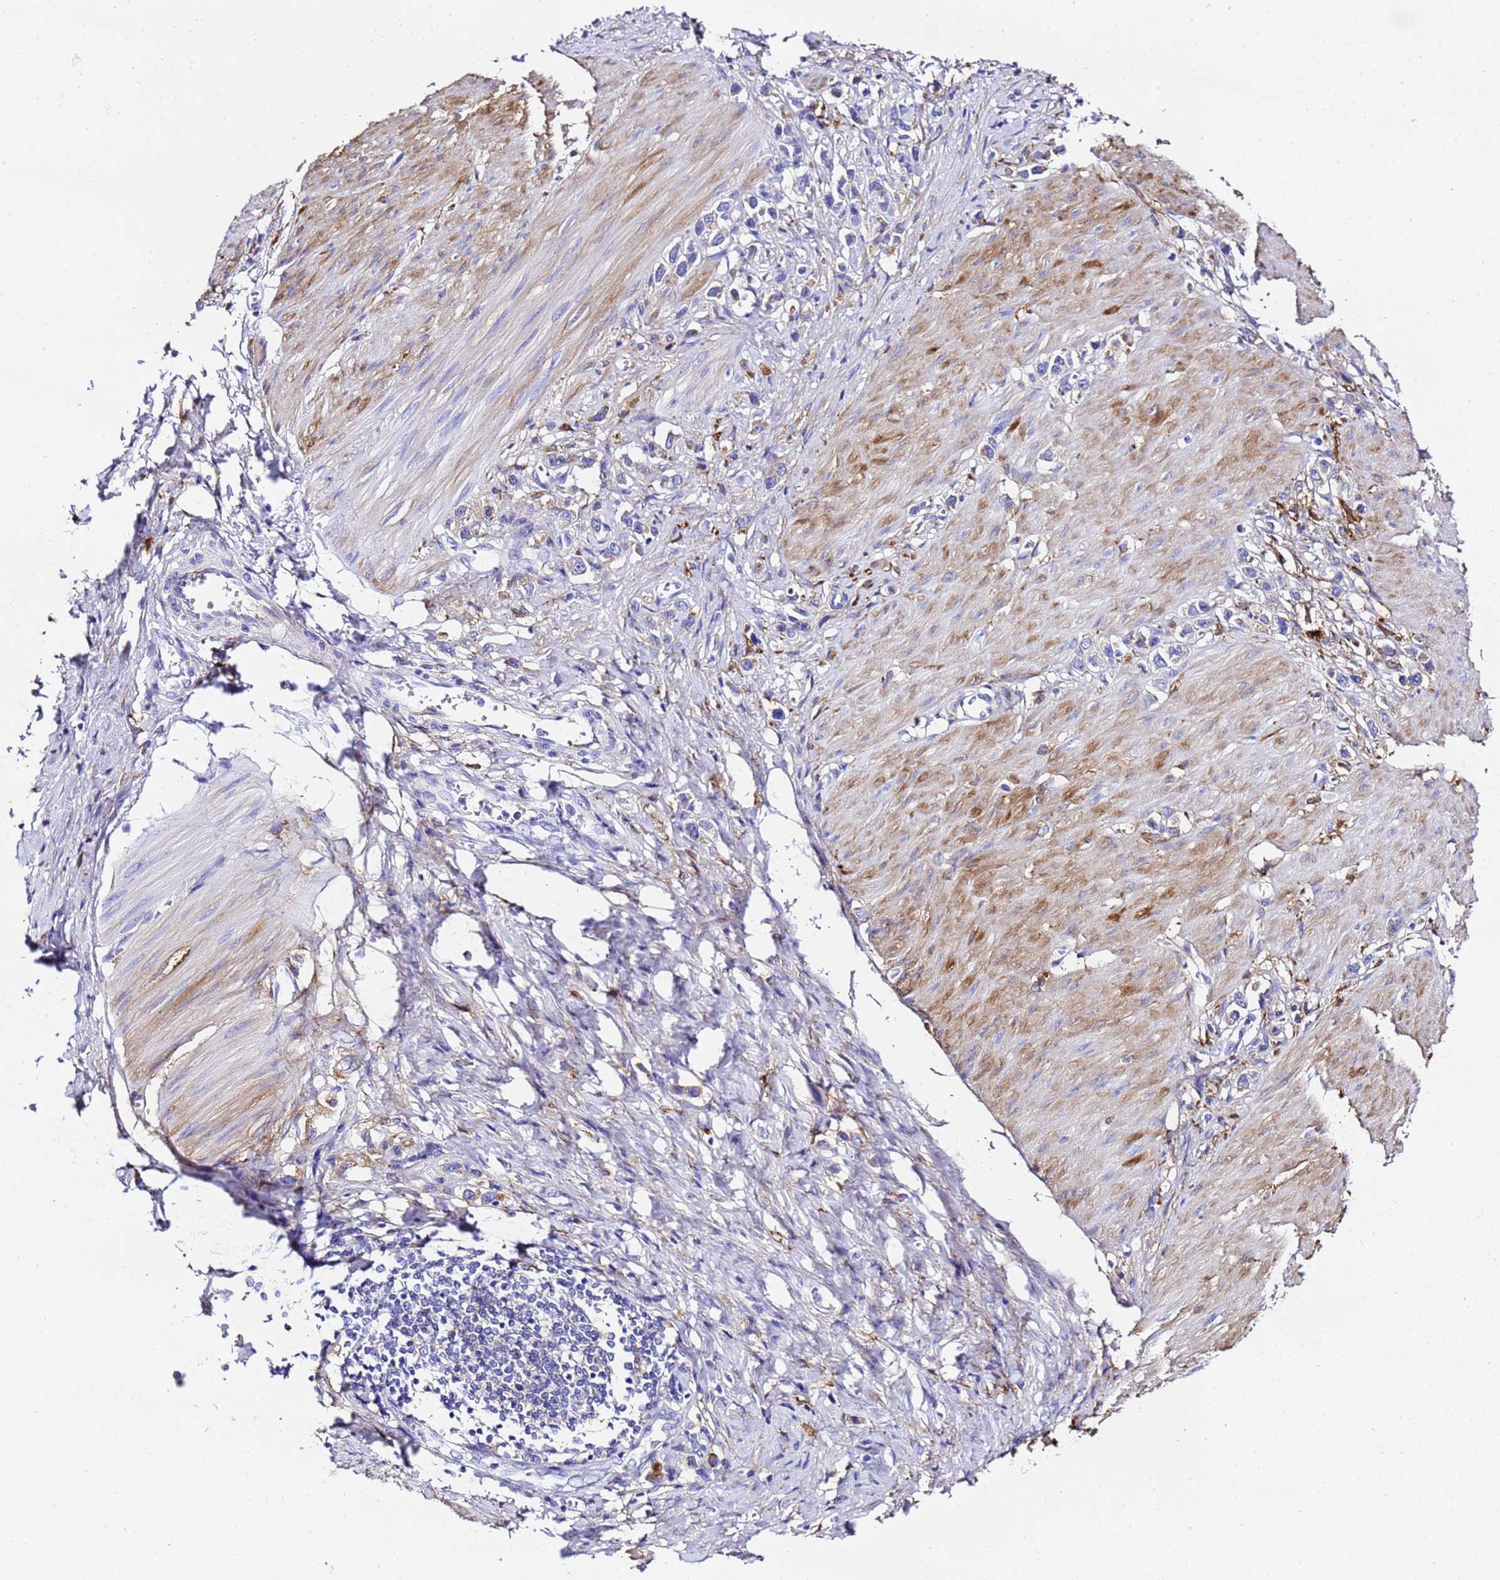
{"staining": {"intensity": "moderate", "quantity": "<25%", "location": "cytoplasmic/membranous"}, "tissue": "stomach cancer", "cell_type": "Tumor cells", "image_type": "cancer", "snomed": [{"axis": "morphology", "description": "Normal tissue, NOS"}, {"axis": "morphology", "description": "Adenocarcinoma, NOS"}, {"axis": "topography", "description": "Stomach, upper"}, {"axis": "topography", "description": "Stomach"}], "caption": "This histopathology image demonstrates immunohistochemistry staining of human stomach adenocarcinoma, with low moderate cytoplasmic/membranous staining in approximately <25% of tumor cells.", "gene": "FTL", "patient": {"sex": "female", "age": 65}}